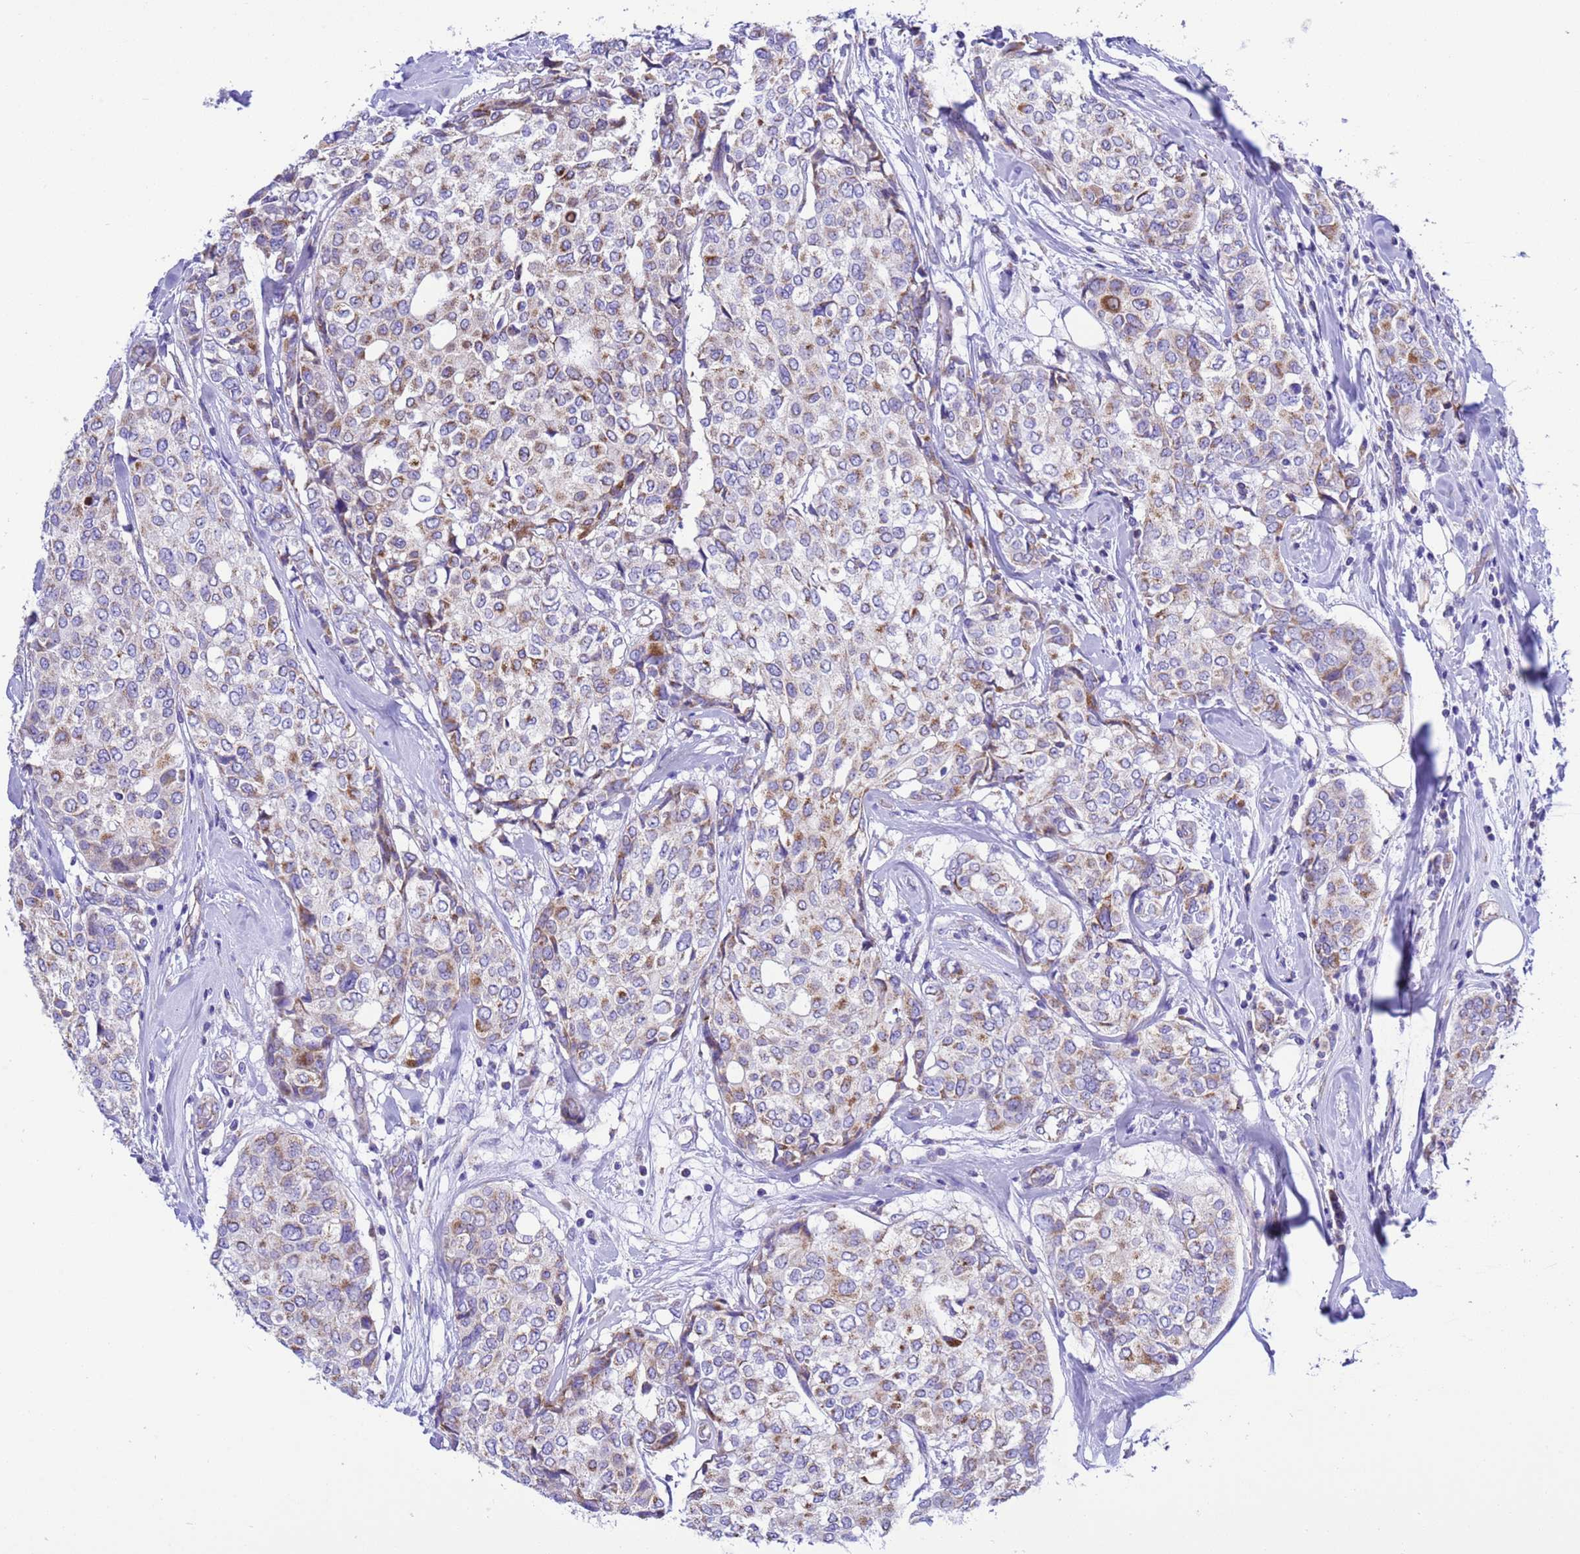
{"staining": {"intensity": "moderate", "quantity": "25%-75%", "location": "cytoplasmic/membranous"}, "tissue": "breast cancer", "cell_type": "Tumor cells", "image_type": "cancer", "snomed": [{"axis": "morphology", "description": "Lobular carcinoma"}, {"axis": "topography", "description": "Breast"}], "caption": "An immunohistochemistry (IHC) photomicrograph of tumor tissue is shown. Protein staining in brown highlights moderate cytoplasmic/membranous positivity in breast cancer (lobular carcinoma) within tumor cells.", "gene": "CCDC191", "patient": {"sex": "female", "age": 51}}